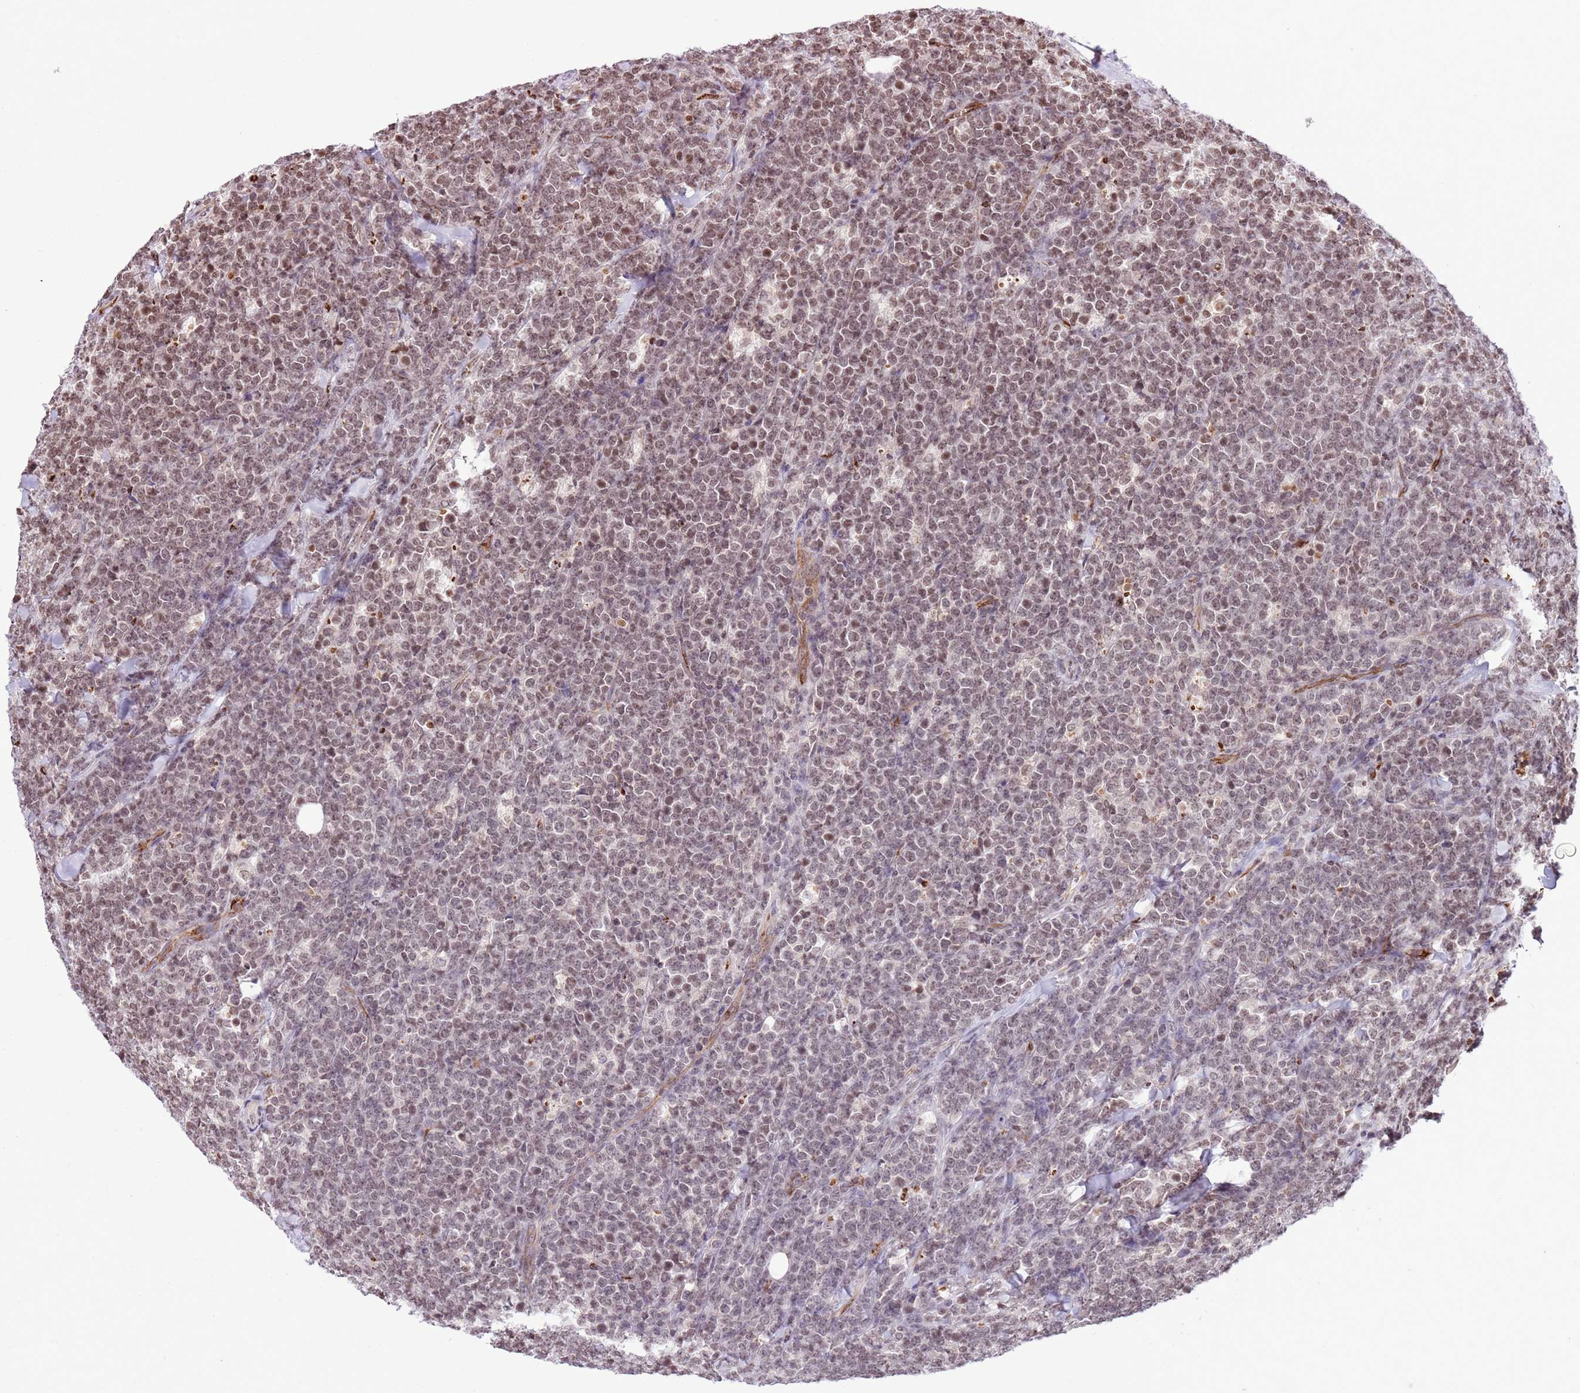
{"staining": {"intensity": "moderate", "quantity": ">75%", "location": "nuclear"}, "tissue": "lymphoma", "cell_type": "Tumor cells", "image_type": "cancer", "snomed": [{"axis": "morphology", "description": "Malignant lymphoma, non-Hodgkin's type, High grade"}, {"axis": "topography", "description": "Small intestine"}], "caption": "Human lymphoma stained with a brown dye demonstrates moderate nuclear positive staining in about >75% of tumor cells.", "gene": "NRIP1", "patient": {"sex": "male", "age": 8}}